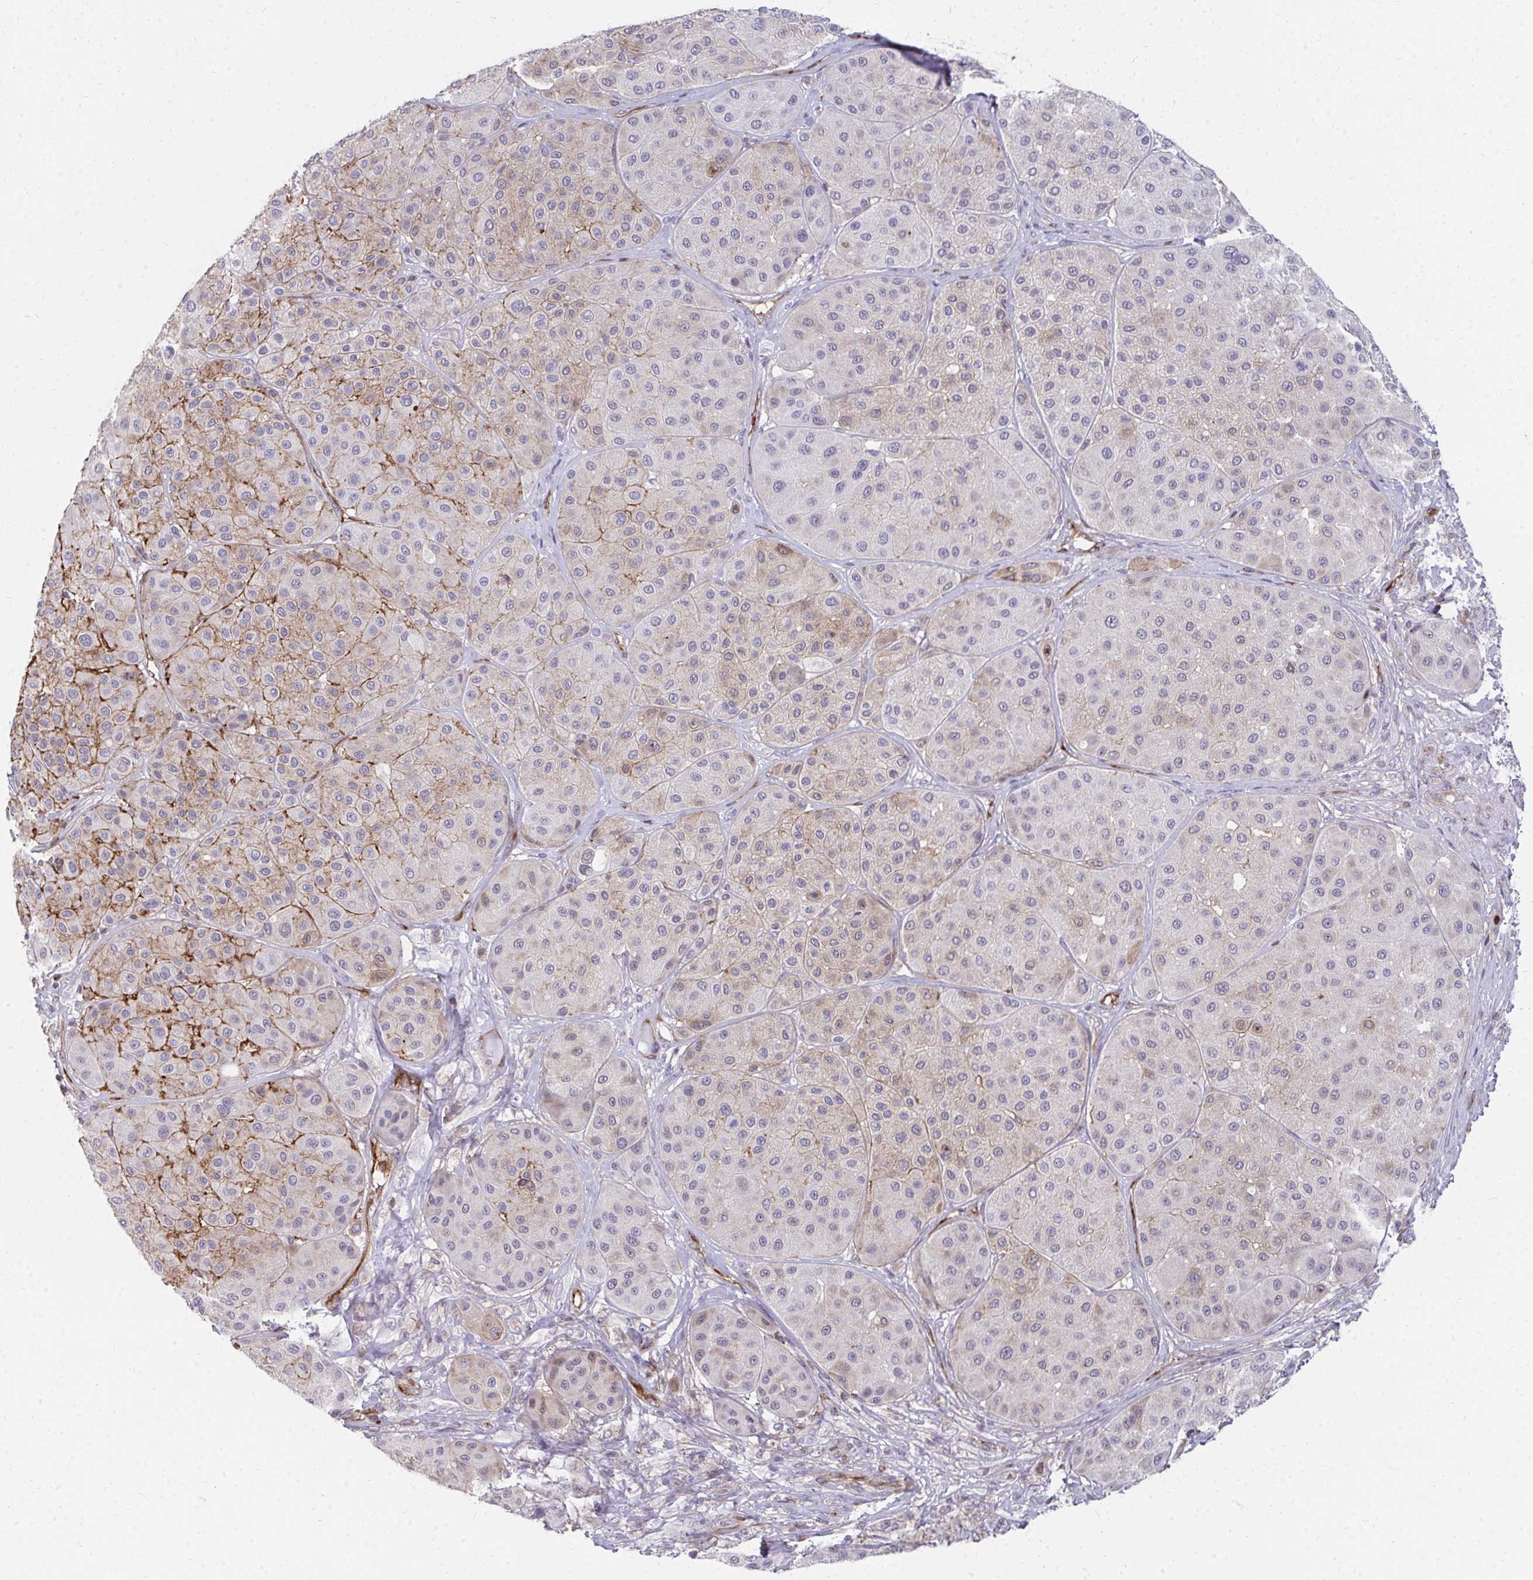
{"staining": {"intensity": "strong", "quantity": "25%-75%", "location": "cytoplasmic/membranous"}, "tissue": "melanoma", "cell_type": "Tumor cells", "image_type": "cancer", "snomed": [{"axis": "morphology", "description": "Malignant melanoma, Metastatic site"}, {"axis": "topography", "description": "Smooth muscle"}], "caption": "Immunohistochemistry (IHC) photomicrograph of human melanoma stained for a protein (brown), which demonstrates high levels of strong cytoplasmic/membranous expression in approximately 25%-75% of tumor cells.", "gene": "FOXN3", "patient": {"sex": "male", "age": 41}}